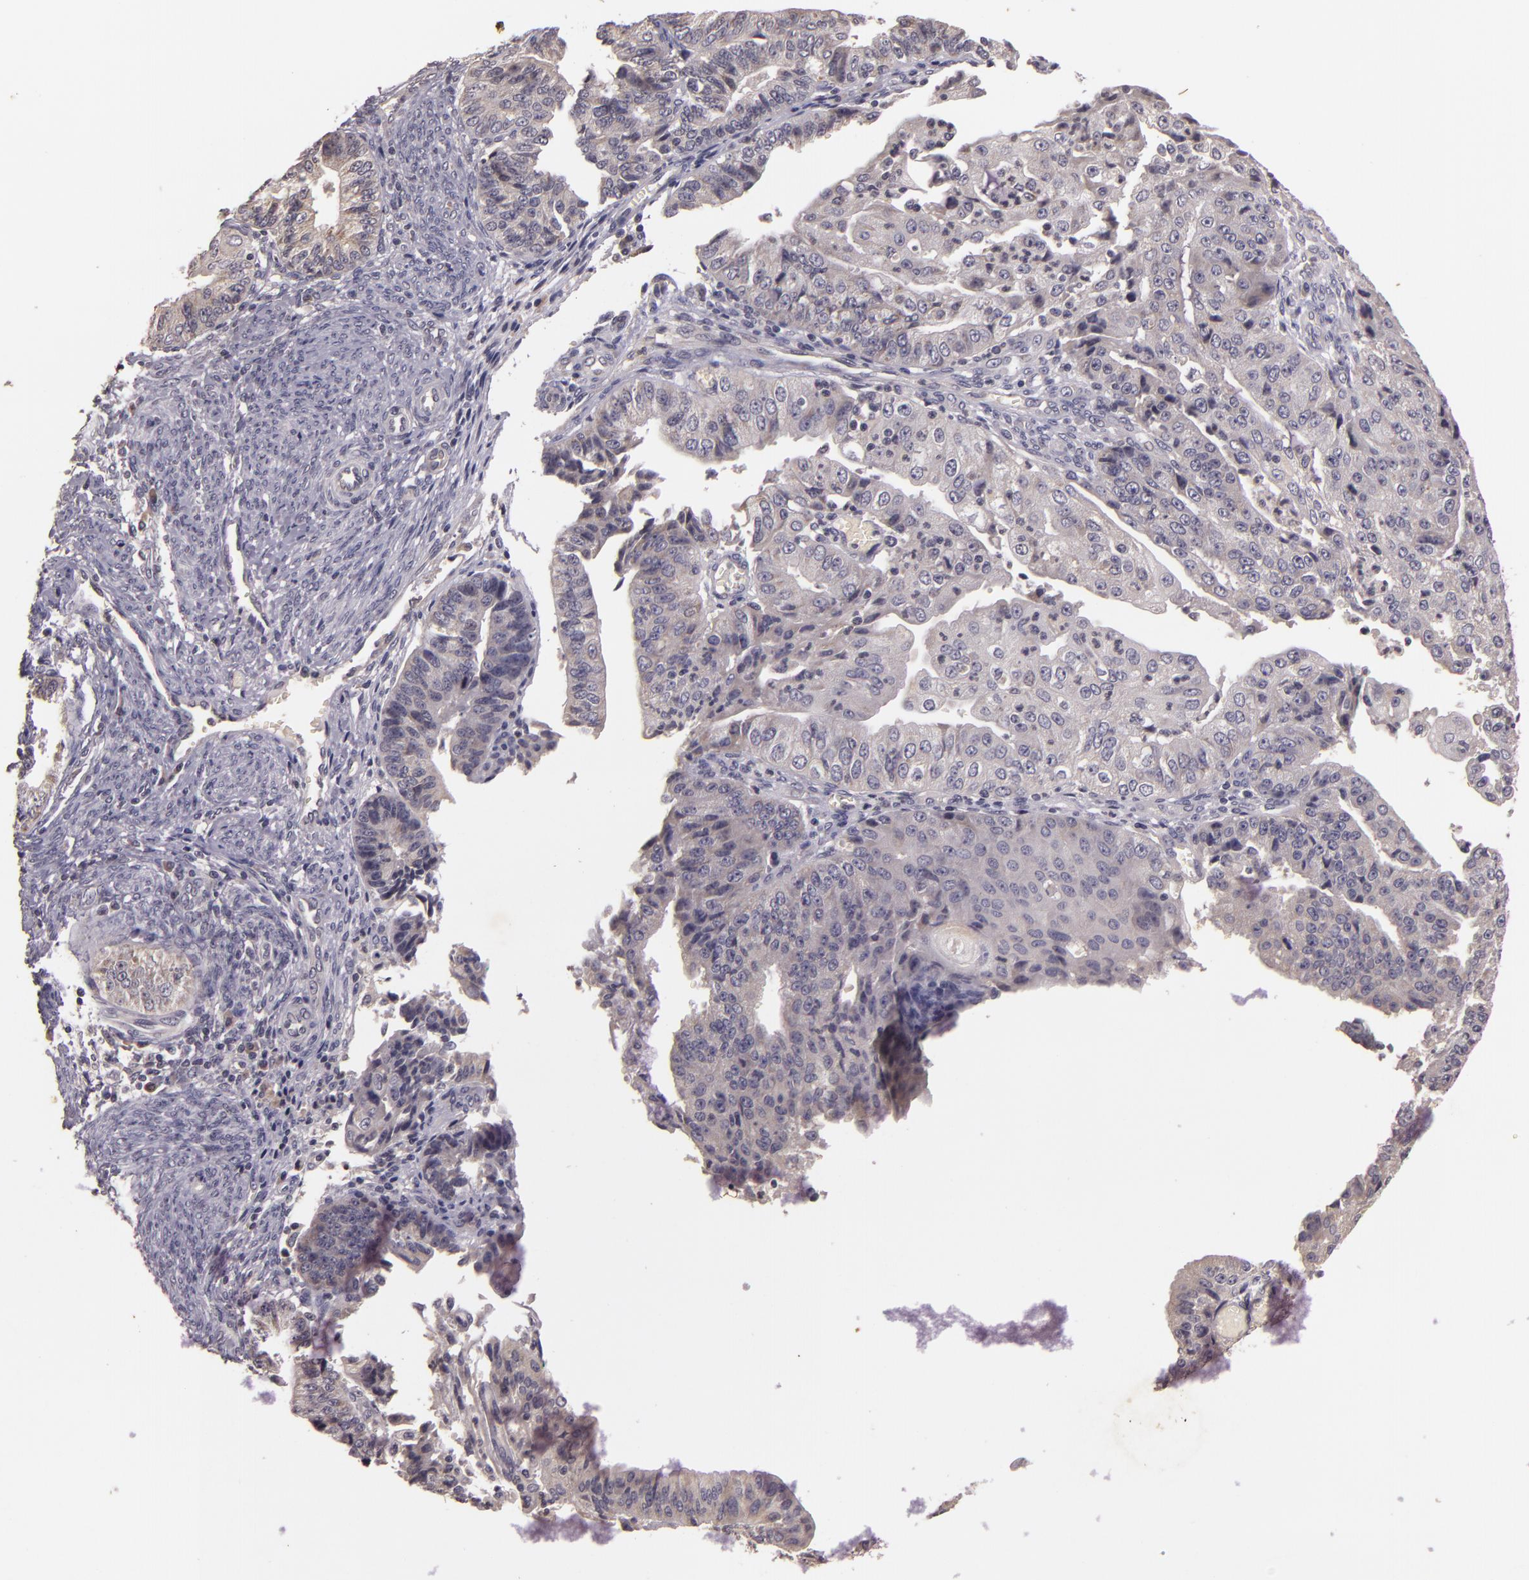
{"staining": {"intensity": "negative", "quantity": "none", "location": "none"}, "tissue": "endometrial cancer", "cell_type": "Tumor cells", "image_type": "cancer", "snomed": [{"axis": "morphology", "description": "Adenocarcinoma, NOS"}, {"axis": "topography", "description": "Endometrium"}], "caption": "This photomicrograph is of endometrial cancer stained with immunohistochemistry (IHC) to label a protein in brown with the nuclei are counter-stained blue. There is no positivity in tumor cells.", "gene": "TFF1", "patient": {"sex": "female", "age": 56}}